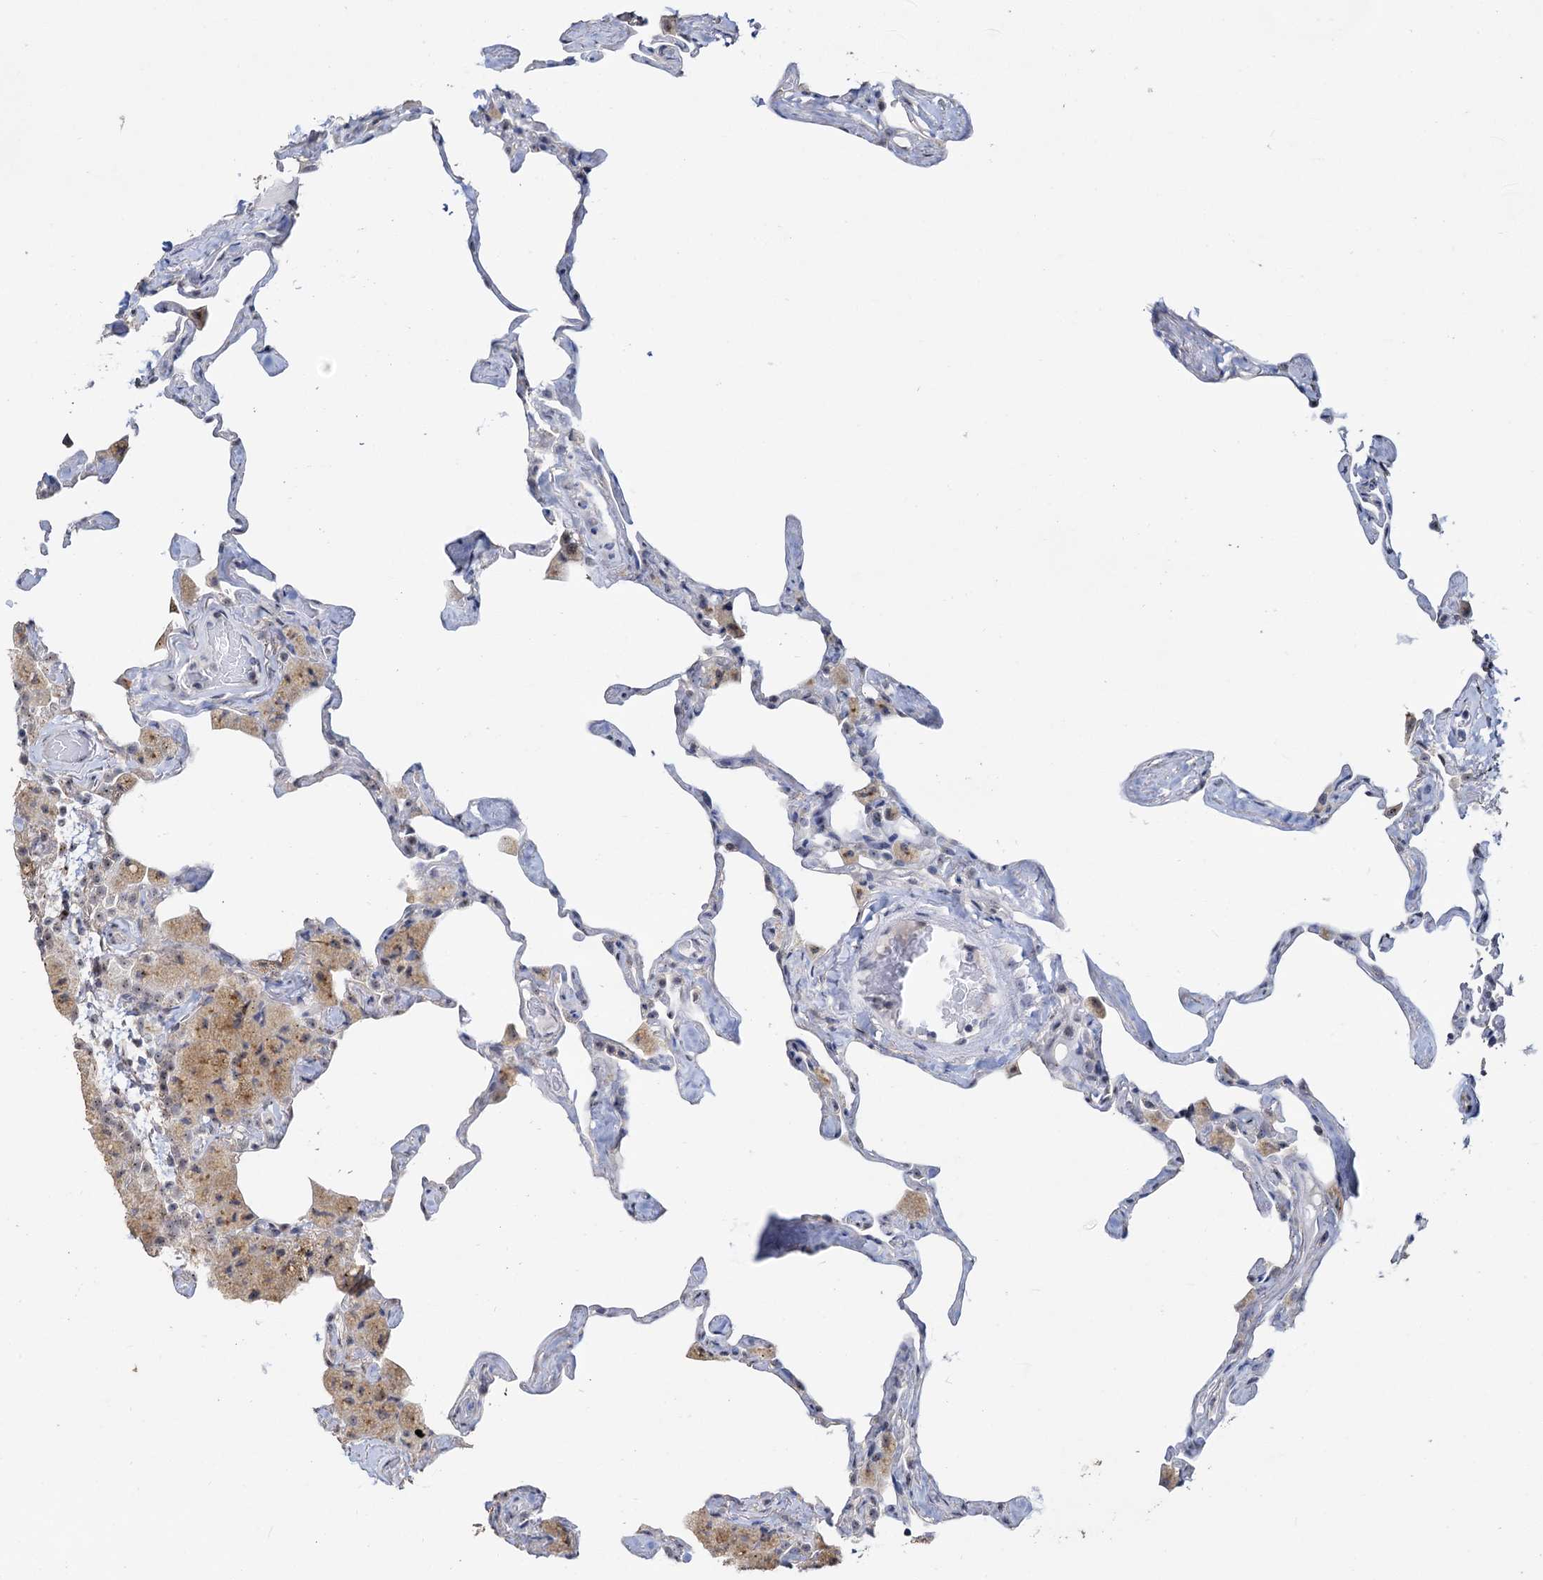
{"staining": {"intensity": "negative", "quantity": "none", "location": "none"}, "tissue": "lung", "cell_type": "Alveolar cells", "image_type": "normal", "snomed": [{"axis": "morphology", "description": "Normal tissue, NOS"}, {"axis": "topography", "description": "Lung"}], "caption": "This is a image of immunohistochemistry staining of unremarkable lung, which shows no staining in alveolar cells.", "gene": "C2CD3", "patient": {"sex": "male", "age": 65}}